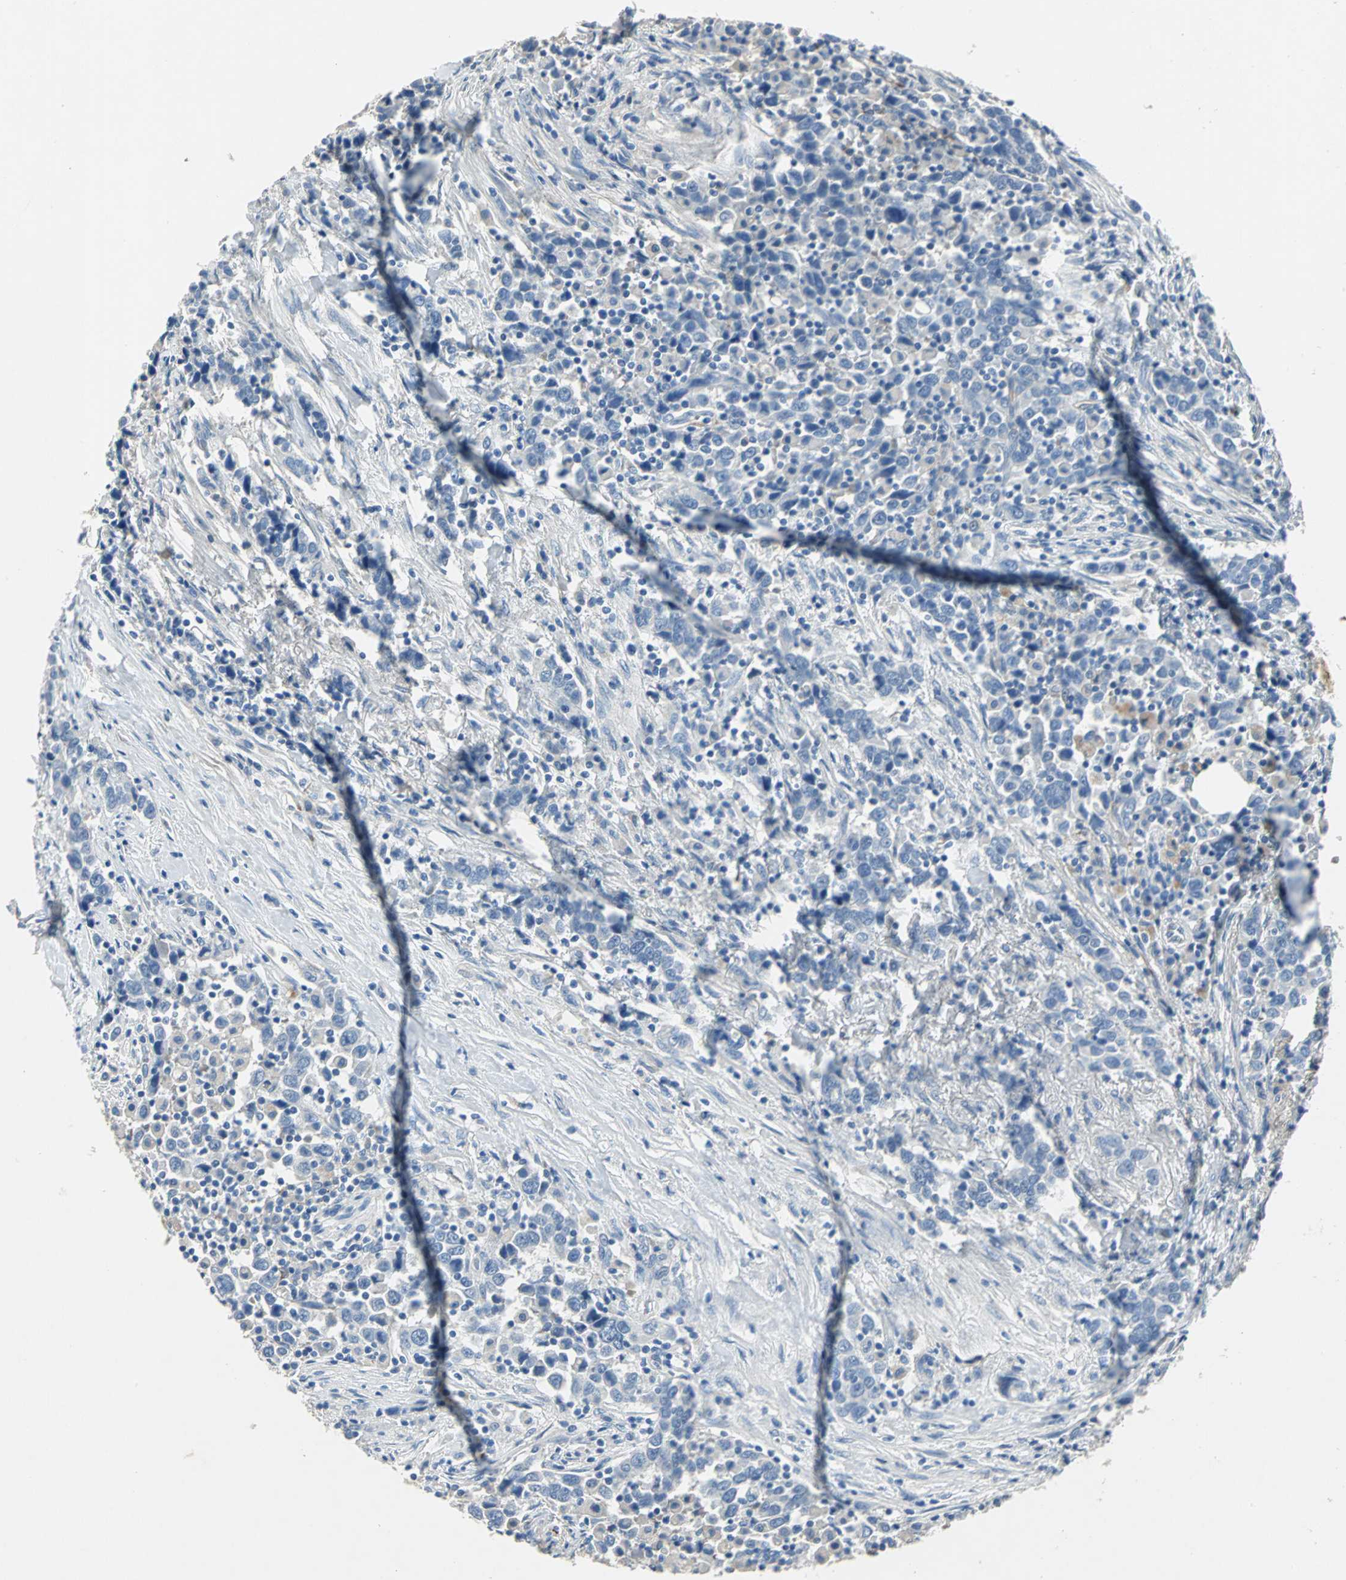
{"staining": {"intensity": "negative", "quantity": "none", "location": "none"}, "tissue": "urothelial cancer", "cell_type": "Tumor cells", "image_type": "cancer", "snomed": [{"axis": "morphology", "description": "Urothelial carcinoma, High grade"}, {"axis": "topography", "description": "Urinary bladder"}], "caption": "A photomicrograph of urothelial cancer stained for a protein exhibits no brown staining in tumor cells.", "gene": "EFNB3", "patient": {"sex": "male", "age": 61}}